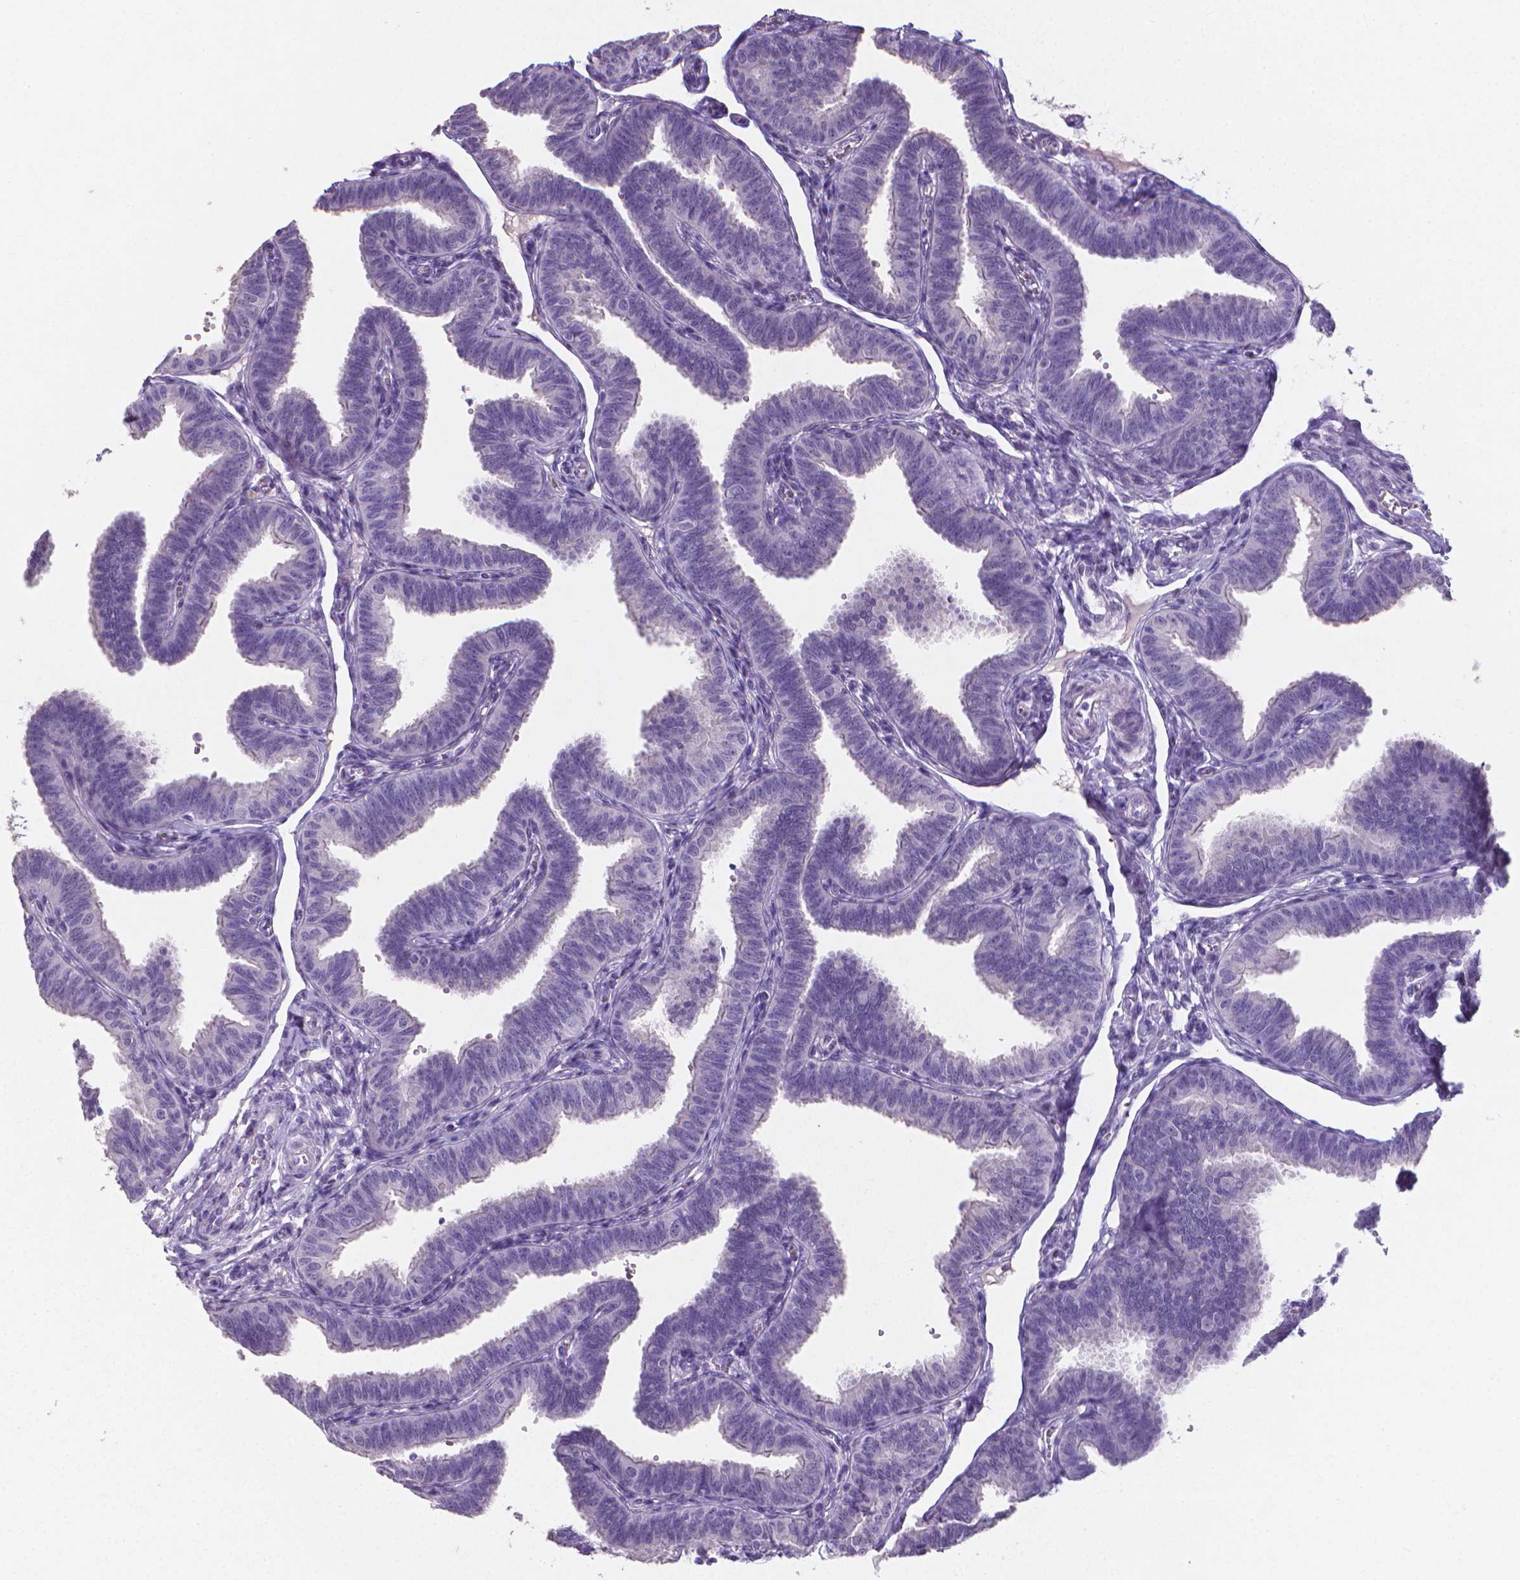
{"staining": {"intensity": "negative", "quantity": "none", "location": "none"}, "tissue": "fallopian tube", "cell_type": "Glandular cells", "image_type": "normal", "snomed": [{"axis": "morphology", "description": "Normal tissue, NOS"}, {"axis": "topography", "description": "Fallopian tube"}], "caption": "An image of human fallopian tube is negative for staining in glandular cells.", "gene": "XPNPEP2", "patient": {"sex": "female", "age": 25}}